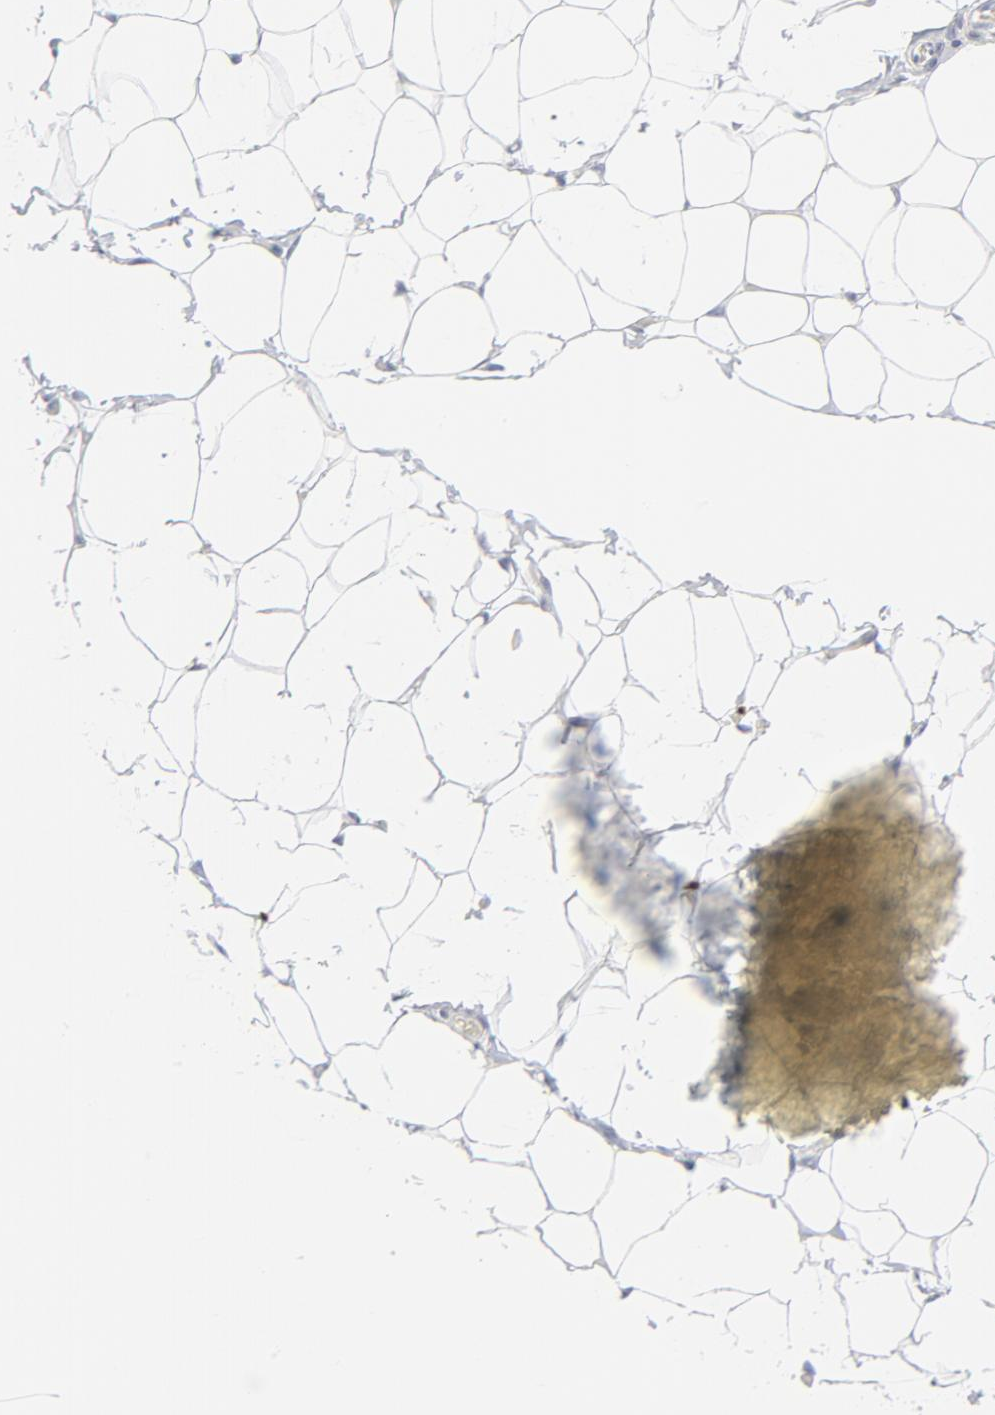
{"staining": {"intensity": "negative", "quantity": "none", "location": "none"}, "tissue": "adipose tissue", "cell_type": "Adipocytes", "image_type": "normal", "snomed": [{"axis": "morphology", "description": "Normal tissue, NOS"}, {"axis": "topography", "description": "Soft tissue"}], "caption": "High magnification brightfield microscopy of benign adipose tissue stained with DAB (3,3'-diaminobenzidine) (brown) and counterstained with hematoxylin (blue): adipocytes show no significant positivity.", "gene": "SMARCC2", "patient": {"sex": "male", "age": 26}}